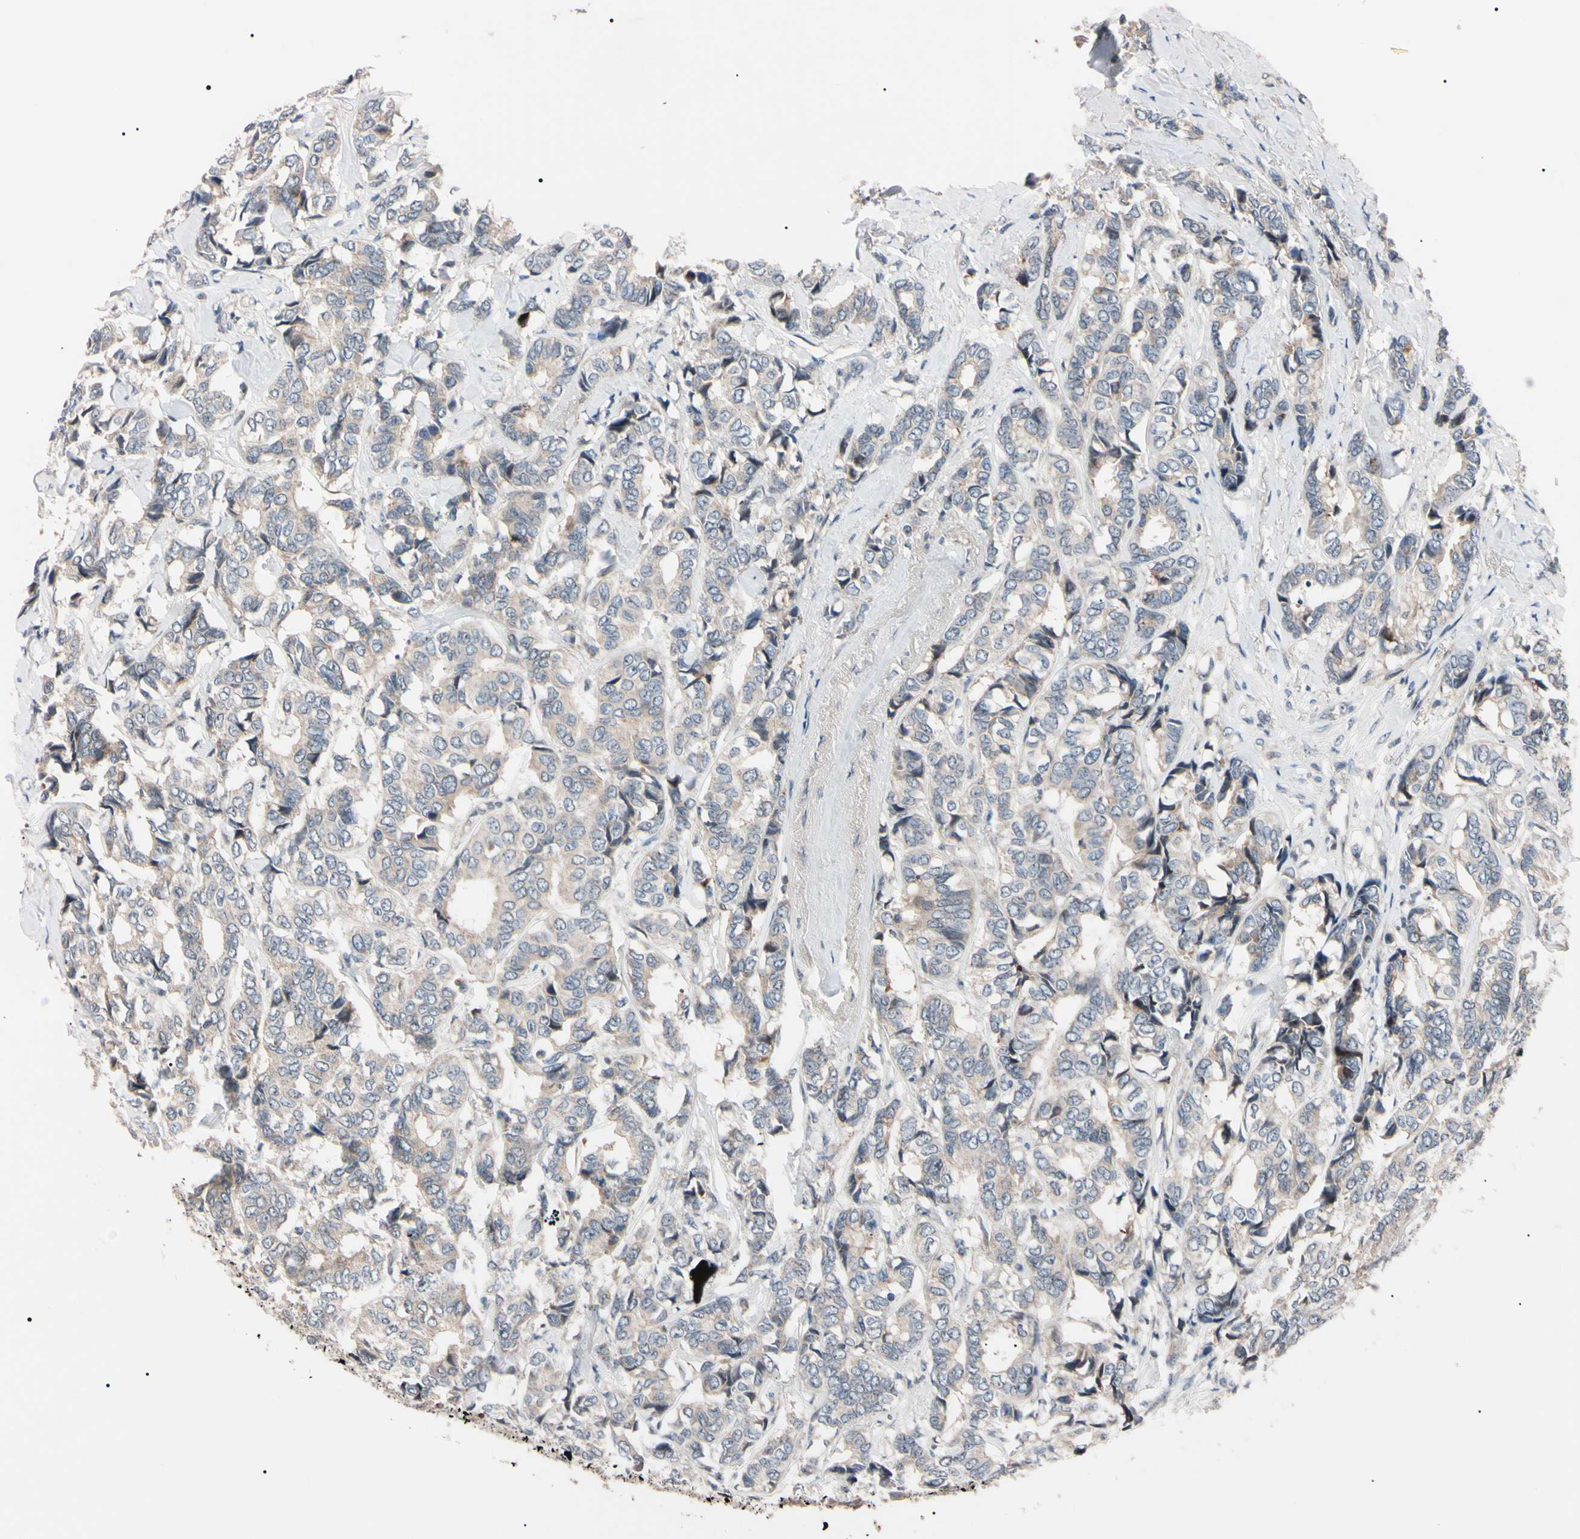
{"staining": {"intensity": "weak", "quantity": ">75%", "location": "cytoplasmic/membranous"}, "tissue": "breast cancer", "cell_type": "Tumor cells", "image_type": "cancer", "snomed": [{"axis": "morphology", "description": "Duct carcinoma"}, {"axis": "topography", "description": "Breast"}], "caption": "DAB (3,3'-diaminobenzidine) immunohistochemical staining of infiltrating ductal carcinoma (breast) reveals weak cytoplasmic/membranous protein positivity in approximately >75% of tumor cells.", "gene": "TRAF5", "patient": {"sex": "female", "age": 87}}